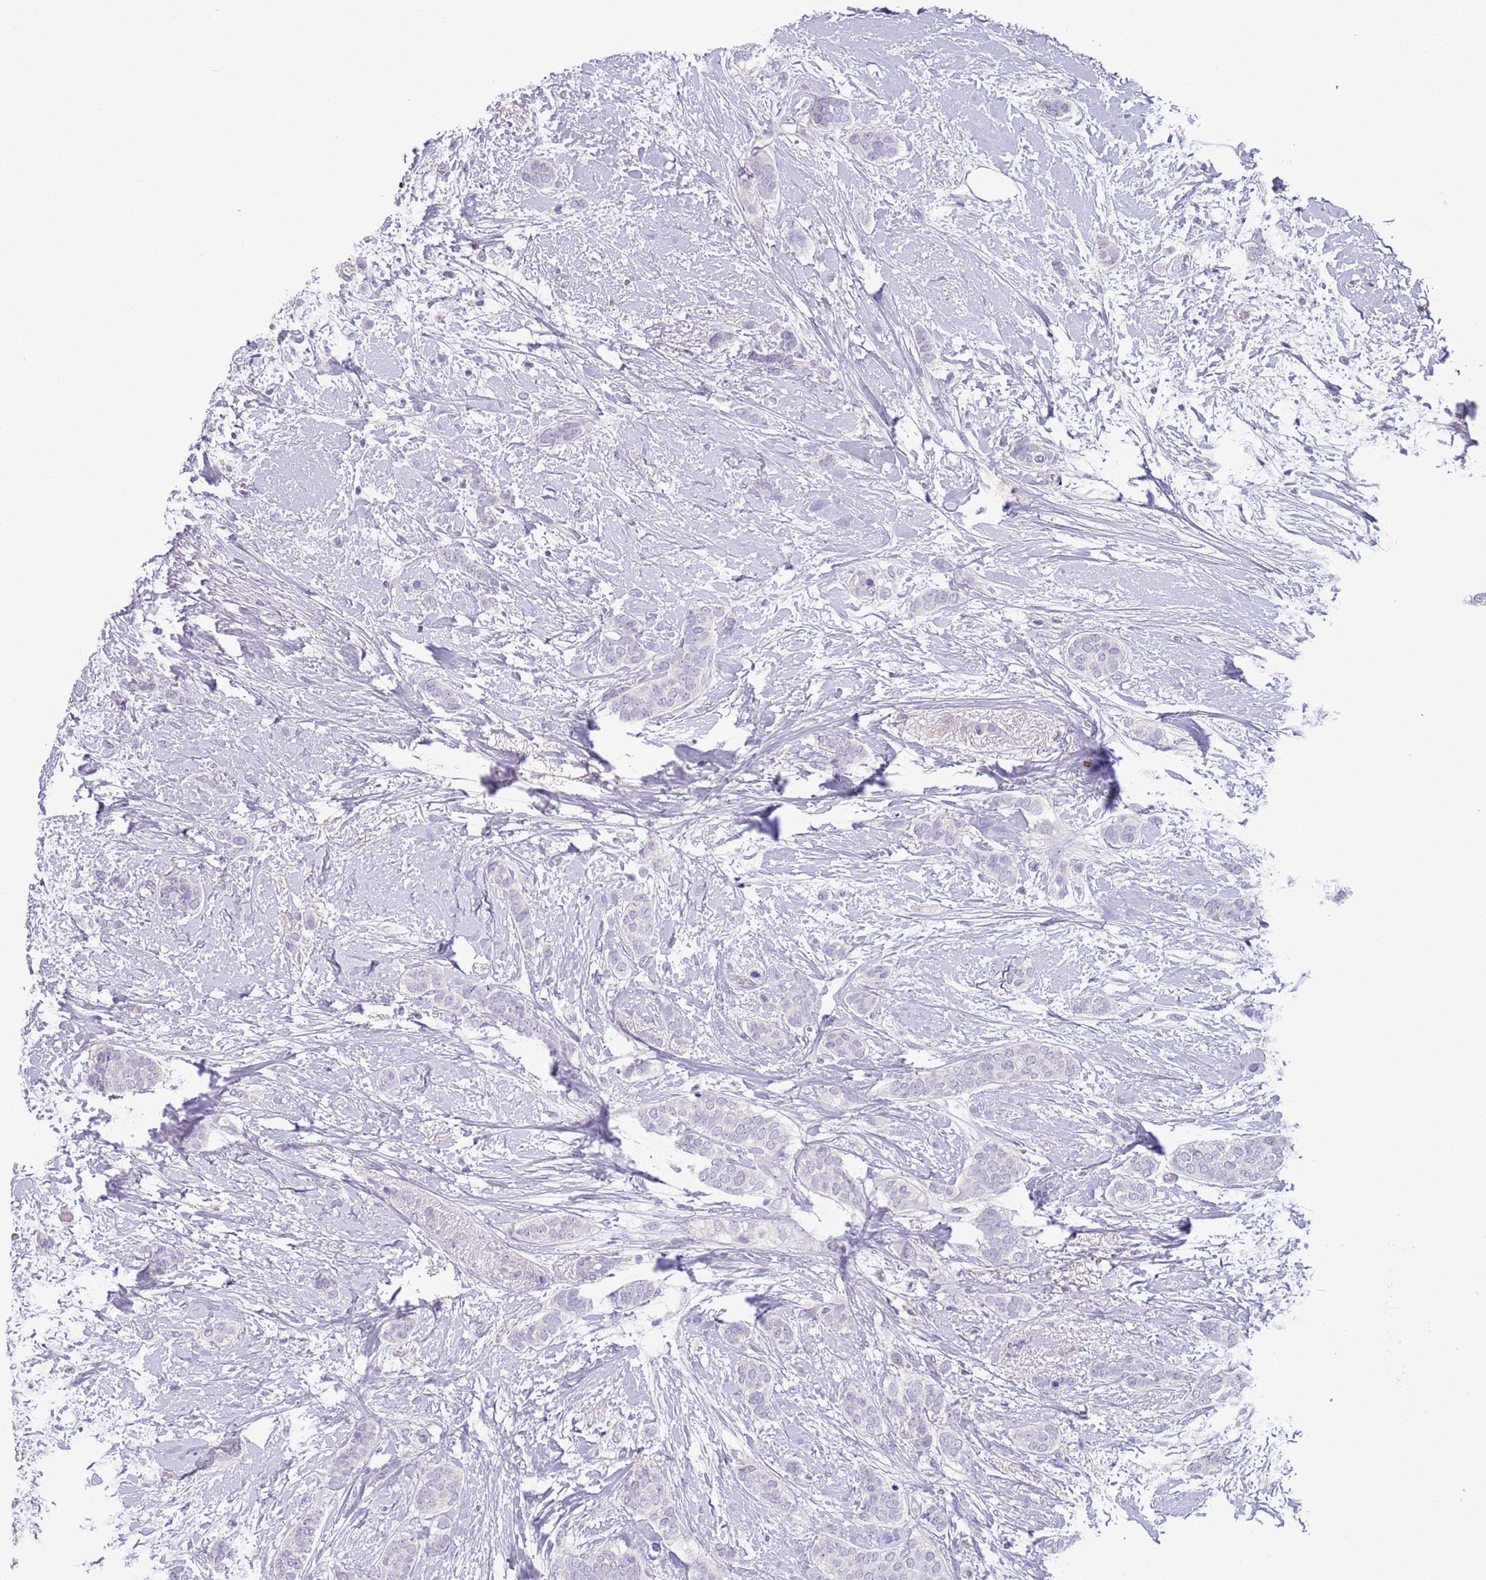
{"staining": {"intensity": "negative", "quantity": "none", "location": "none"}, "tissue": "breast cancer", "cell_type": "Tumor cells", "image_type": "cancer", "snomed": [{"axis": "morphology", "description": "Duct carcinoma"}, {"axis": "topography", "description": "Breast"}], "caption": "A high-resolution image shows immunohistochemistry staining of breast cancer, which displays no significant expression in tumor cells. (DAB (3,3'-diaminobenzidine) immunohistochemistry visualized using brightfield microscopy, high magnification).", "gene": "IGFL4", "patient": {"sex": "female", "age": 72}}